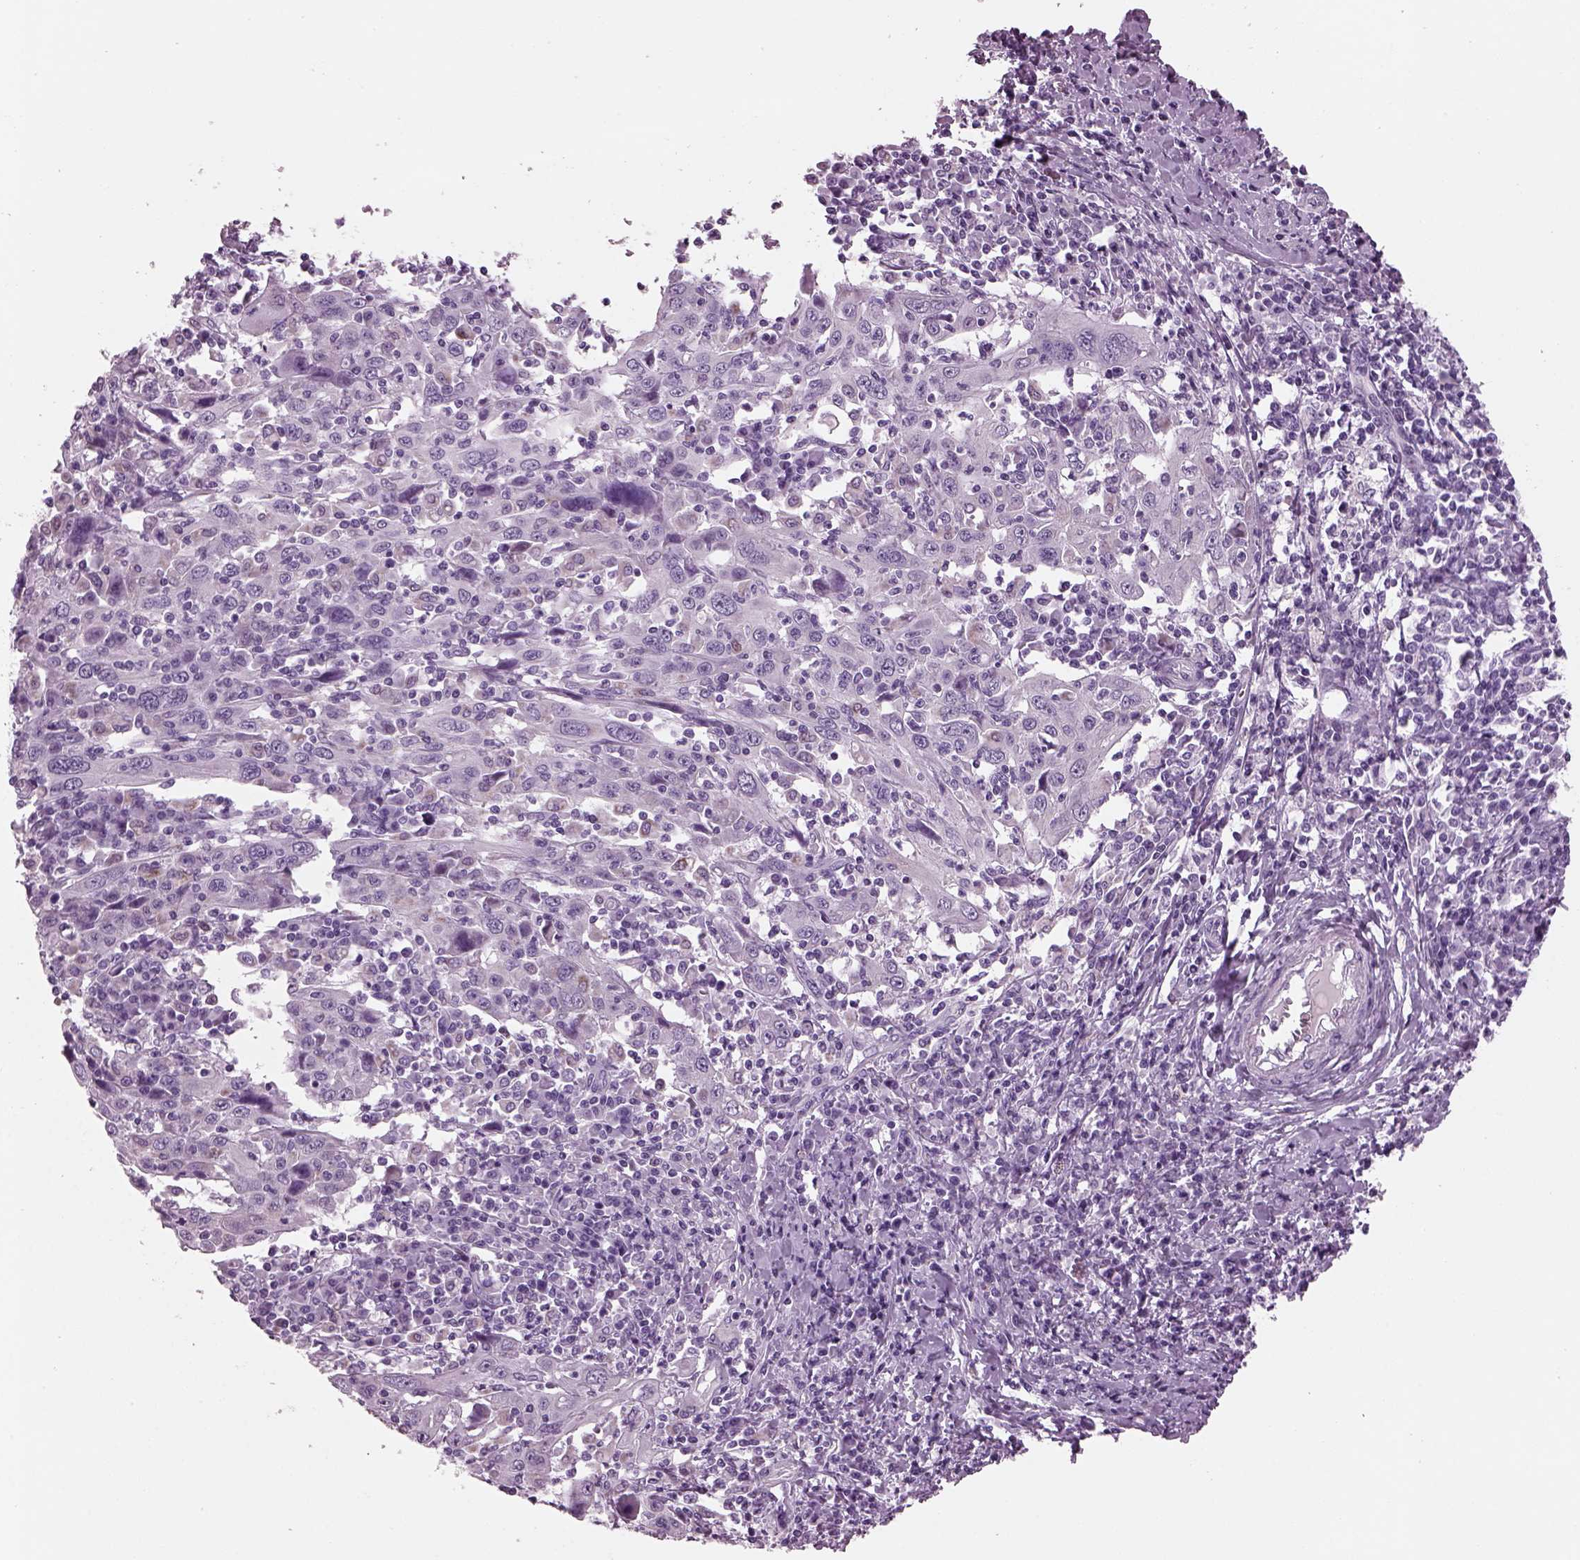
{"staining": {"intensity": "negative", "quantity": "none", "location": "none"}, "tissue": "cervical cancer", "cell_type": "Tumor cells", "image_type": "cancer", "snomed": [{"axis": "morphology", "description": "Squamous cell carcinoma, NOS"}, {"axis": "topography", "description": "Cervix"}], "caption": "A histopathology image of squamous cell carcinoma (cervical) stained for a protein demonstrates no brown staining in tumor cells. (Immunohistochemistry (ihc), brightfield microscopy, high magnification).", "gene": "PRR9", "patient": {"sex": "female", "age": 46}}